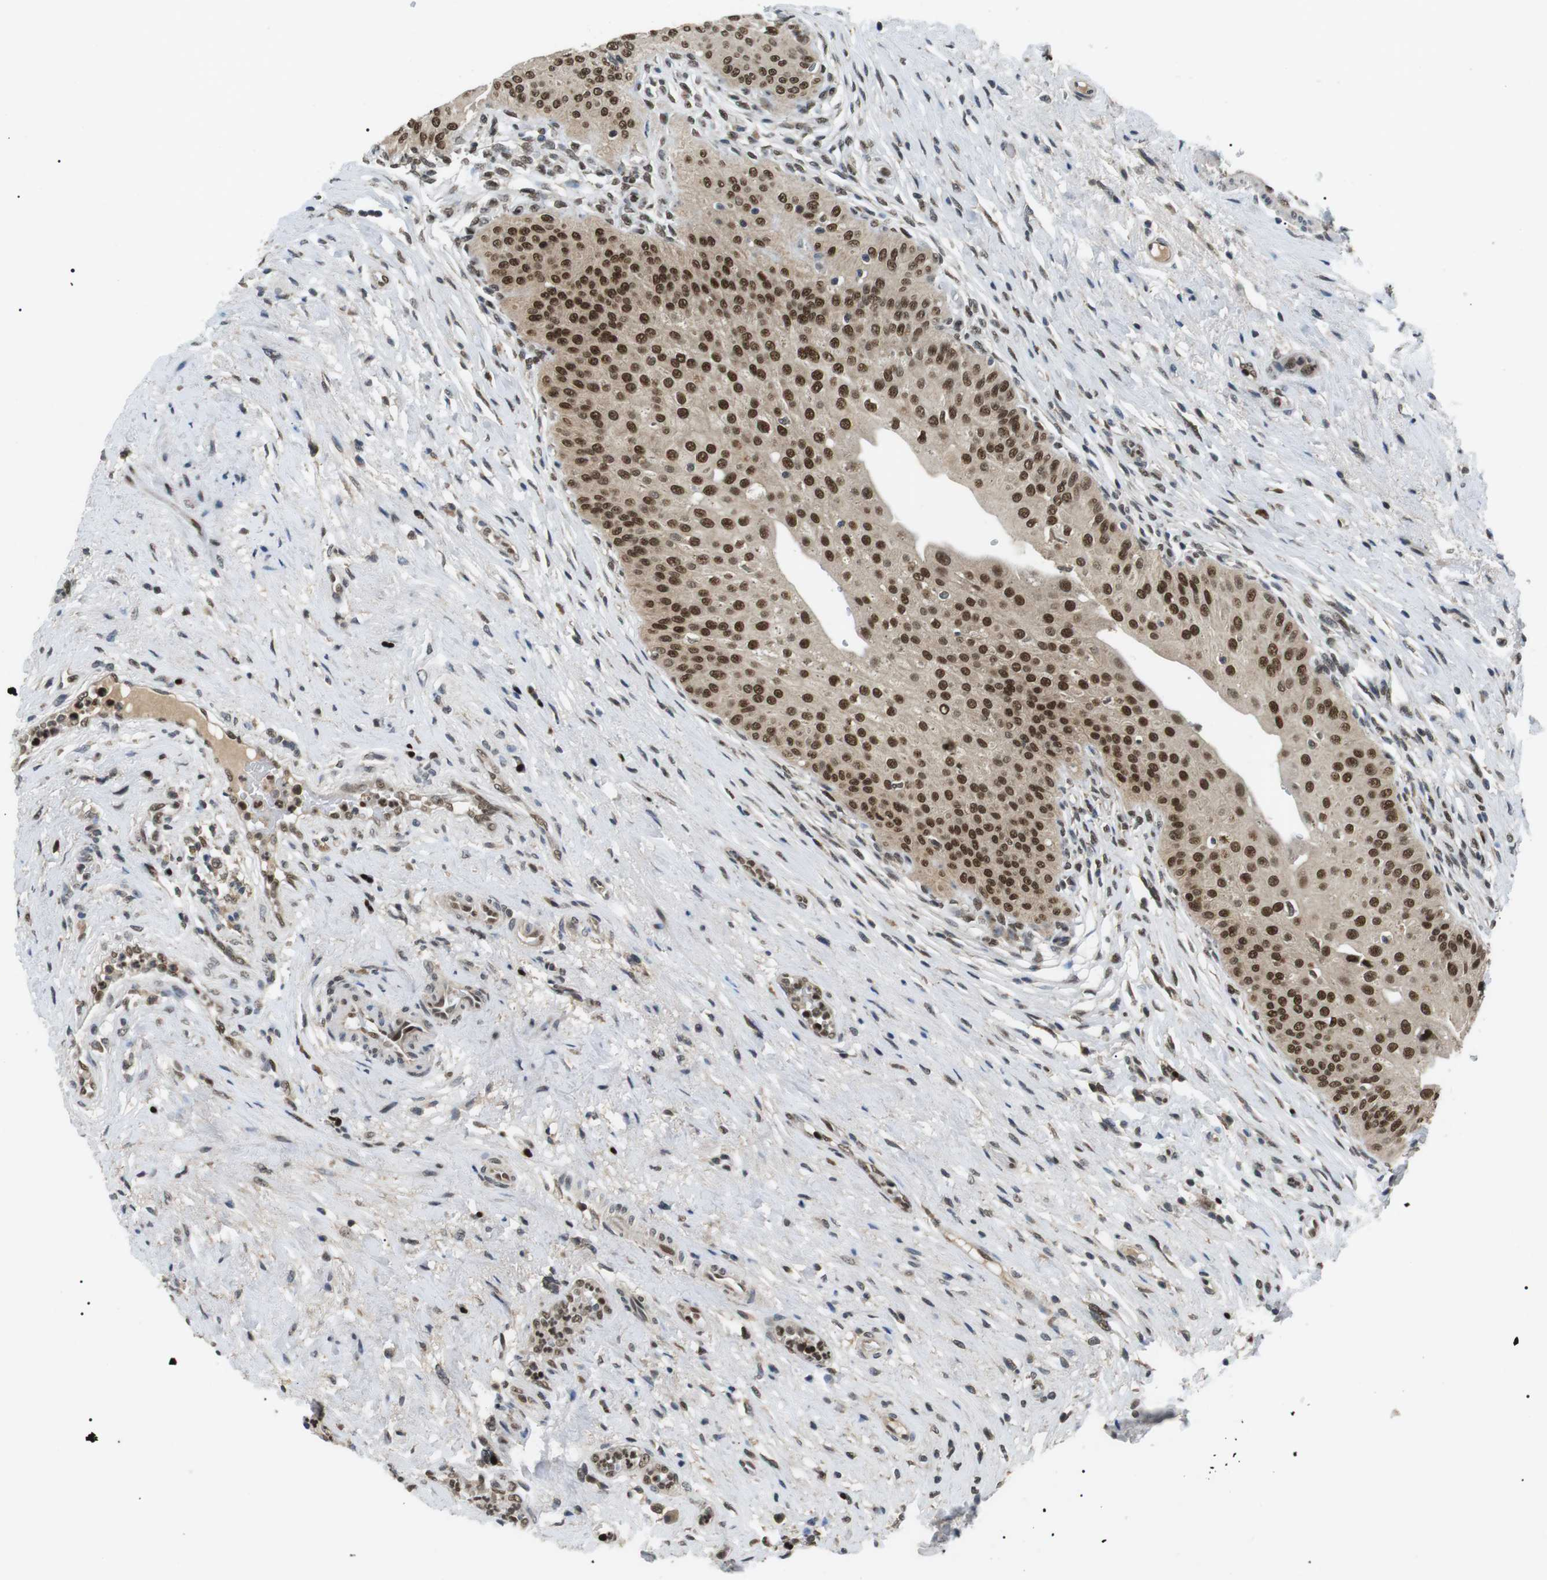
{"staining": {"intensity": "strong", "quantity": ">75%", "location": "cytoplasmic/membranous,nuclear"}, "tissue": "urinary bladder", "cell_type": "Urothelial cells", "image_type": "normal", "snomed": [{"axis": "morphology", "description": "Normal tissue, NOS"}, {"axis": "topography", "description": "Urinary bladder"}], "caption": "This photomicrograph shows immunohistochemistry (IHC) staining of benign urinary bladder, with high strong cytoplasmic/membranous,nuclear staining in approximately >75% of urothelial cells.", "gene": "ORAI3", "patient": {"sex": "male", "age": 46}}